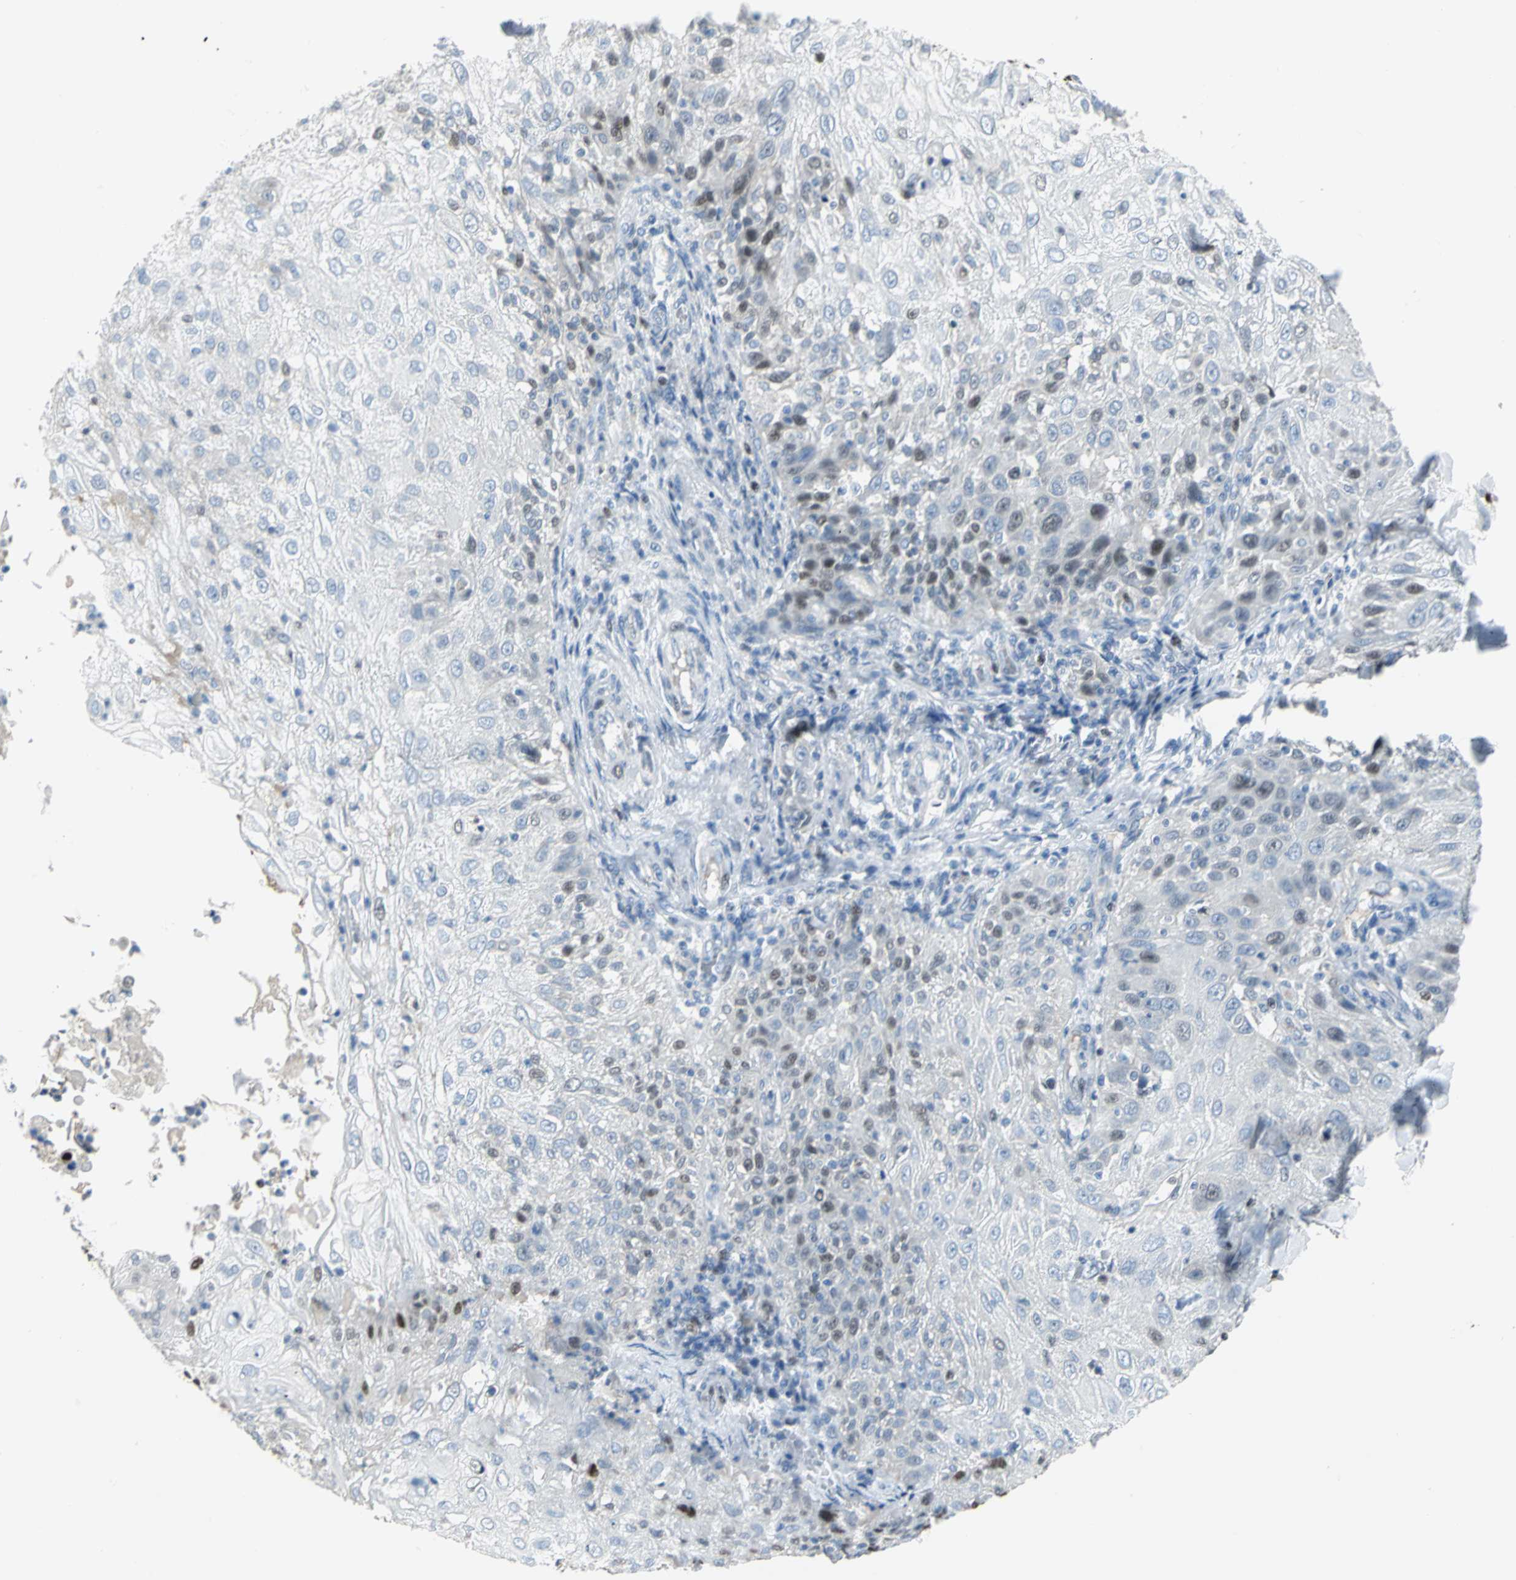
{"staining": {"intensity": "moderate", "quantity": "<25%", "location": "nuclear"}, "tissue": "skin cancer", "cell_type": "Tumor cells", "image_type": "cancer", "snomed": [{"axis": "morphology", "description": "Normal tissue, NOS"}, {"axis": "morphology", "description": "Squamous cell carcinoma, NOS"}, {"axis": "topography", "description": "Skin"}], "caption": "An immunohistochemistry (IHC) histopathology image of neoplastic tissue is shown. Protein staining in brown shows moderate nuclear positivity in skin cancer within tumor cells. The staining was performed using DAB (3,3'-diaminobenzidine) to visualize the protein expression in brown, while the nuclei were stained in blue with hematoxylin (Magnification: 20x).", "gene": "MCM4", "patient": {"sex": "female", "age": 83}}